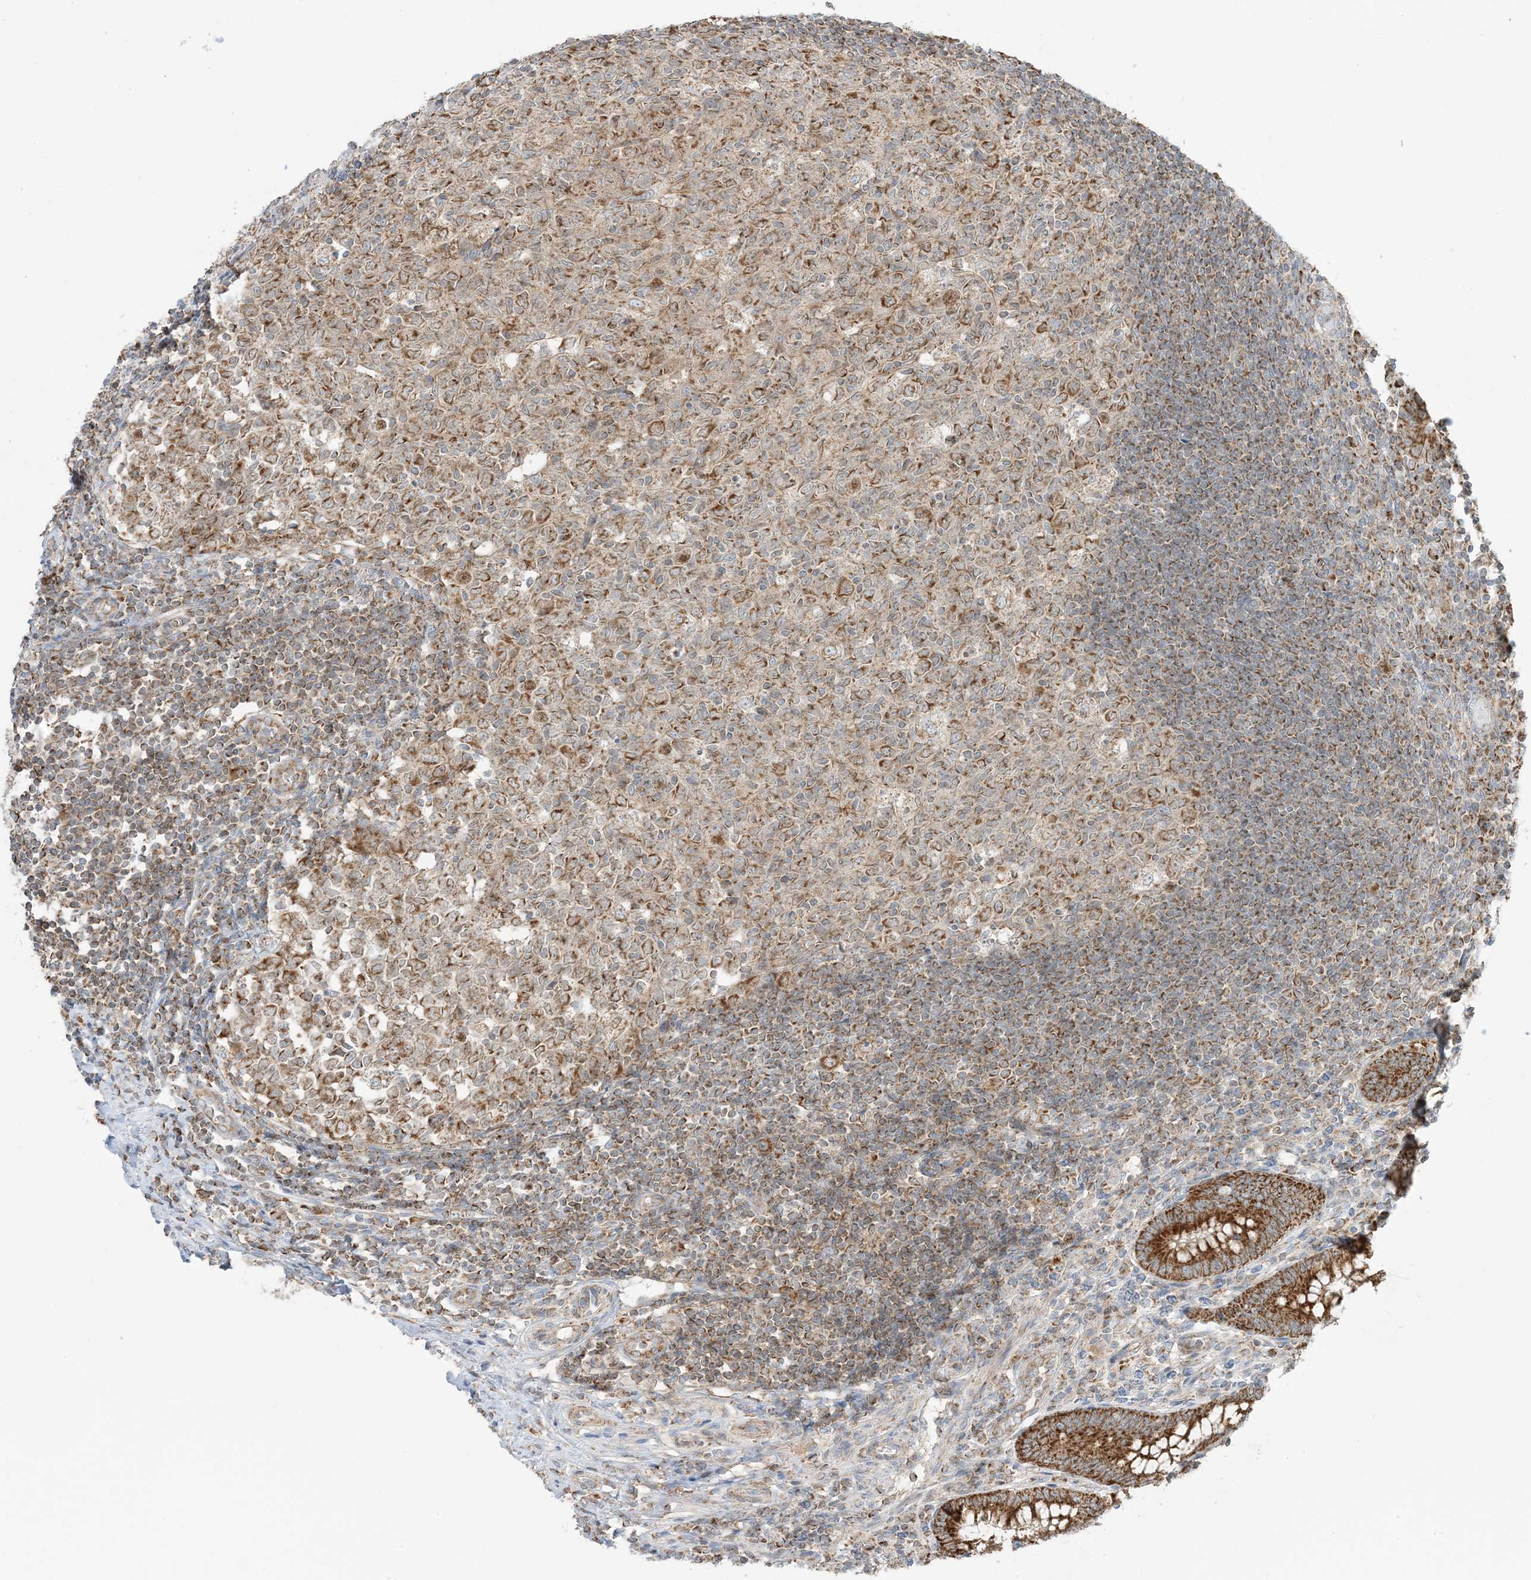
{"staining": {"intensity": "strong", "quantity": ">75%", "location": "cytoplasmic/membranous"}, "tissue": "appendix", "cell_type": "Glandular cells", "image_type": "normal", "snomed": [{"axis": "morphology", "description": "Normal tissue, NOS"}, {"axis": "topography", "description": "Appendix"}], "caption": "Immunohistochemistry image of normal appendix stained for a protein (brown), which demonstrates high levels of strong cytoplasmic/membranous staining in approximately >75% of glandular cells.", "gene": "N4BP3", "patient": {"sex": "male", "age": 14}}